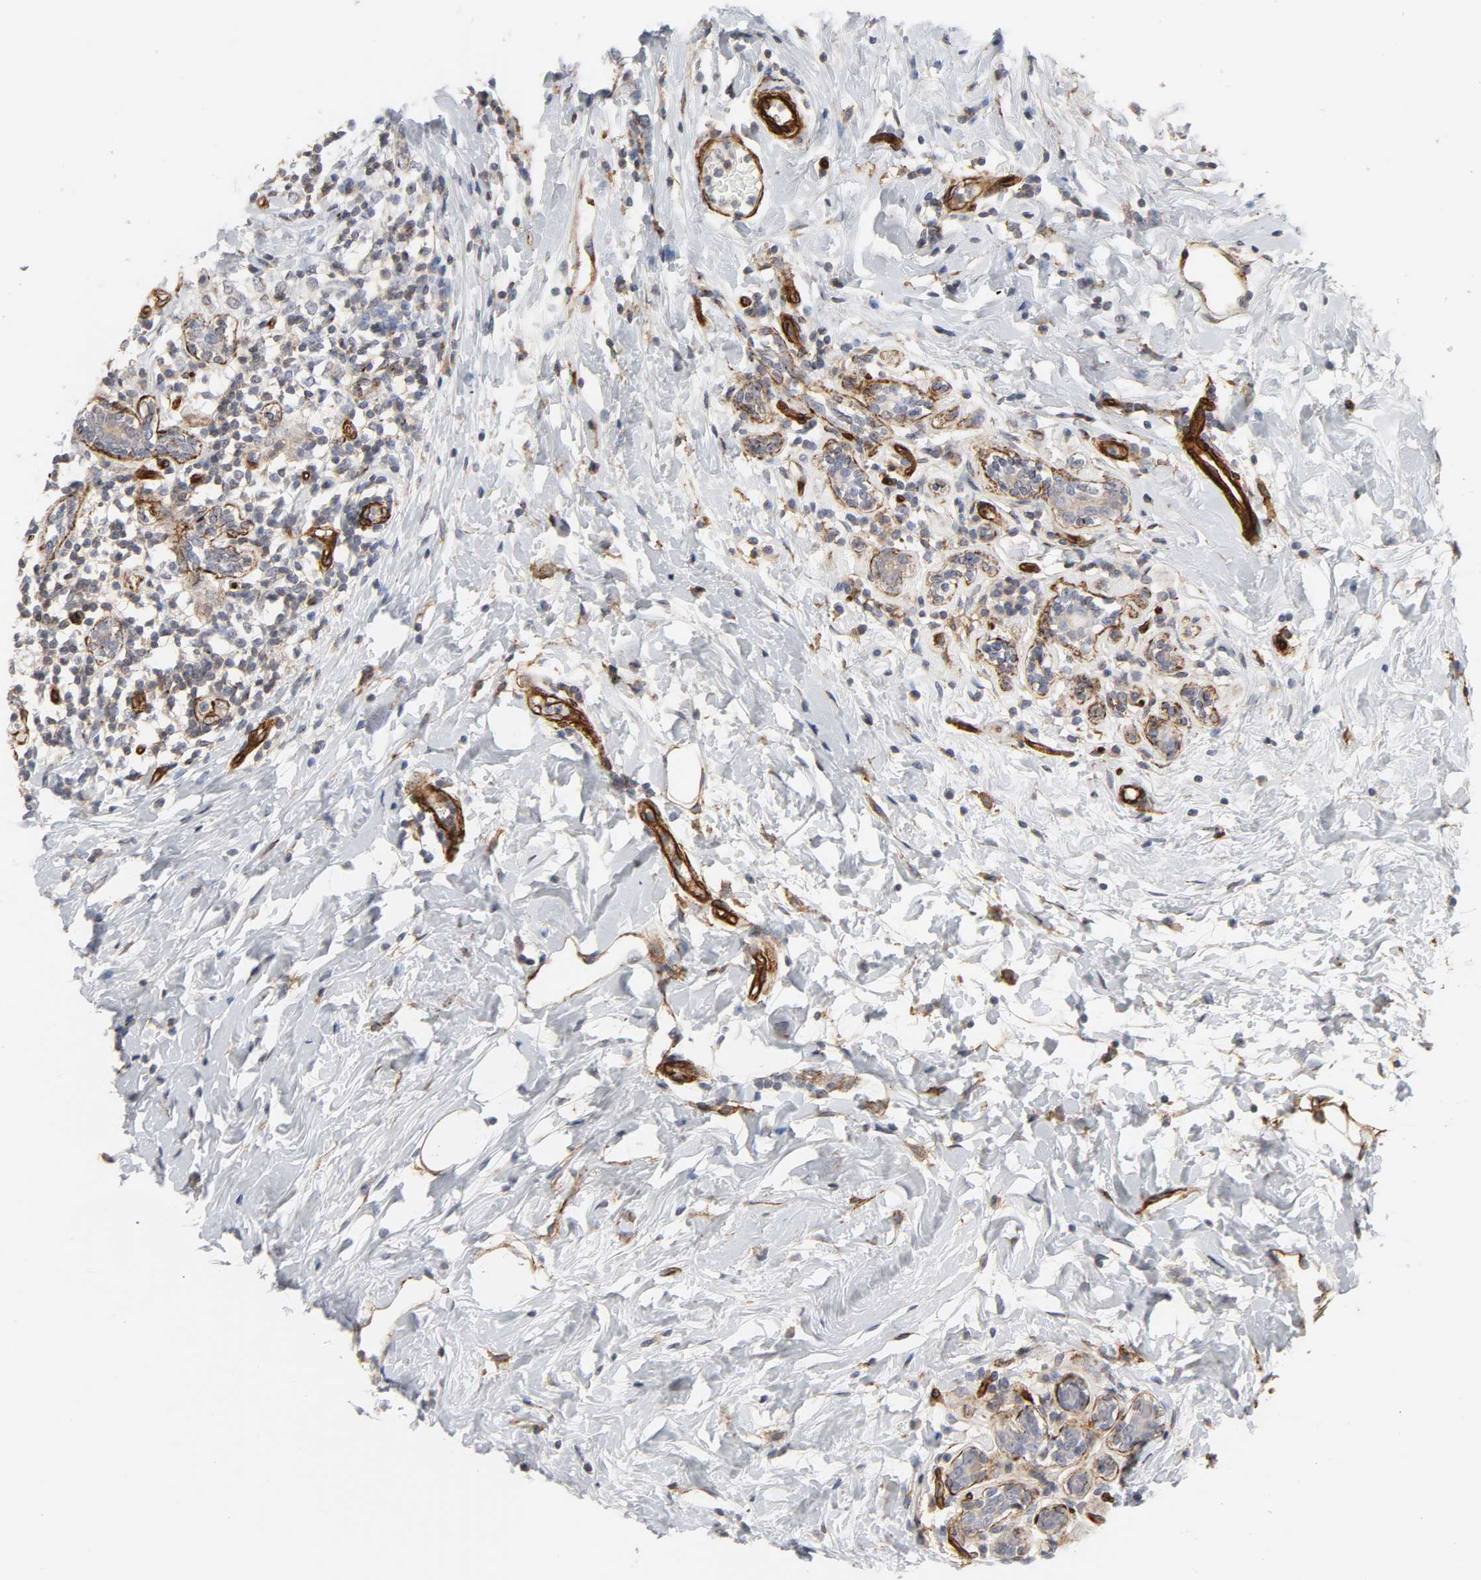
{"staining": {"intensity": "negative", "quantity": "none", "location": "none"}, "tissue": "breast cancer", "cell_type": "Tumor cells", "image_type": "cancer", "snomed": [{"axis": "morphology", "description": "Normal tissue, NOS"}, {"axis": "morphology", "description": "Lobular carcinoma"}, {"axis": "topography", "description": "Breast"}], "caption": "High magnification brightfield microscopy of breast cancer stained with DAB (3,3'-diaminobenzidine) (brown) and counterstained with hematoxylin (blue): tumor cells show no significant expression. (DAB immunohistochemistry (IHC) with hematoxylin counter stain).", "gene": "GNG2", "patient": {"sex": "female", "age": 47}}